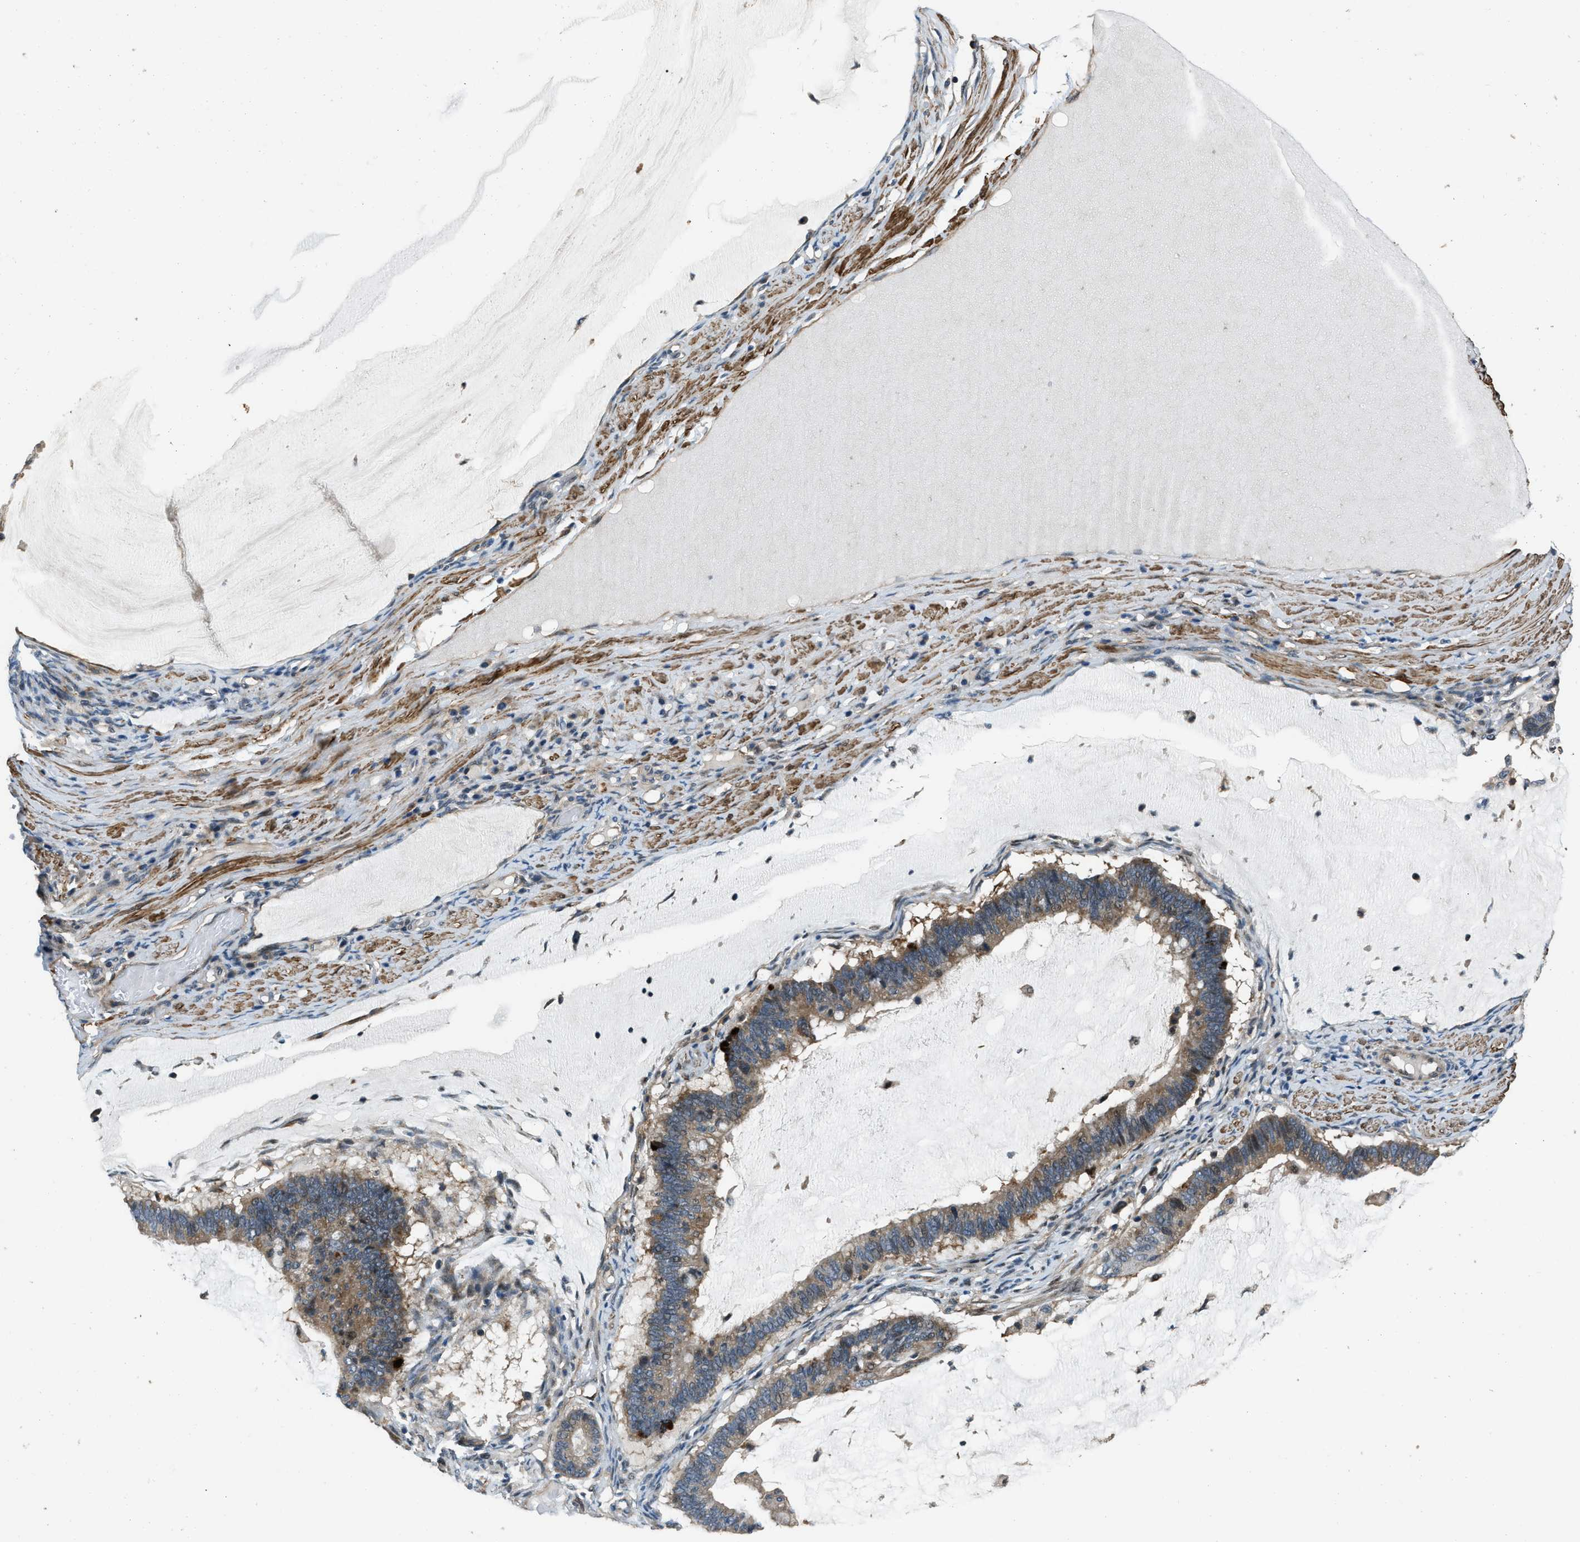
{"staining": {"intensity": "moderate", "quantity": ">75%", "location": "cytoplasmic/membranous"}, "tissue": "ovarian cancer", "cell_type": "Tumor cells", "image_type": "cancer", "snomed": [{"axis": "morphology", "description": "Cystadenocarcinoma, mucinous, NOS"}, {"axis": "topography", "description": "Ovary"}], "caption": "Ovarian mucinous cystadenocarcinoma was stained to show a protein in brown. There is medium levels of moderate cytoplasmic/membranous expression in approximately >75% of tumor cells.", "gene": "NUDCD3", "patient": {"sex": "female", "age": 61}}